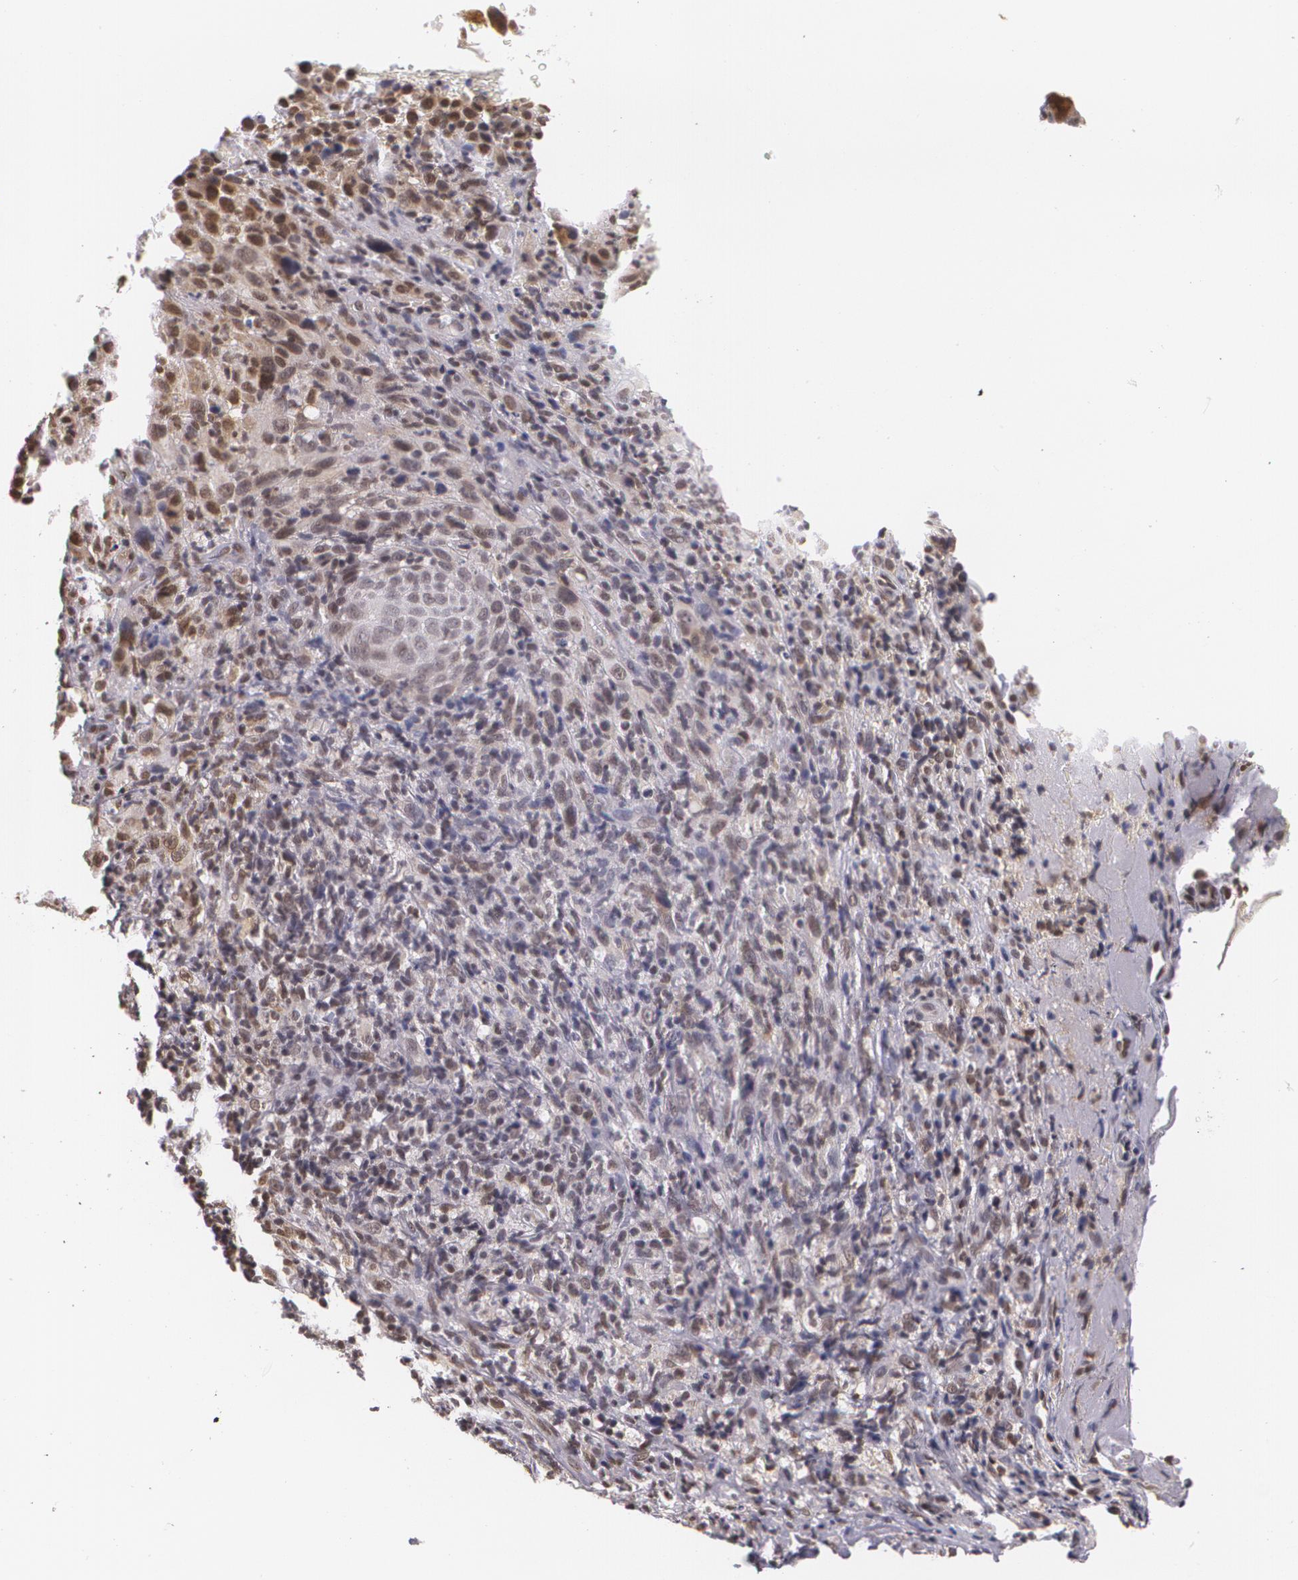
{"staining": {"intensity": "moderate", "quantity": "25%-75%", "location": "cytoplasmic/membranous,nuclear"}, "tissue": "melanoma", "cell_type": "Tumor cells", "image_type": "cancer", "snomed": [{"axis": "morphology", "description": "Malignant melanoma, NOS"}, {"axis": "topography", "description": "Skin"}], "caption": "Immunohistochemistry histopathology image of neoplastic tissue: melanoma stained using IHC shows medium levels of moderate protein expression localized specifically in the cytoplasmic/membranous and nuclear of tumor cells, appearing as a cytoplasmic/membranous and nuclear brown color.", "gene": "ALX1", "patient": {"sex": "male", "age": 75}}